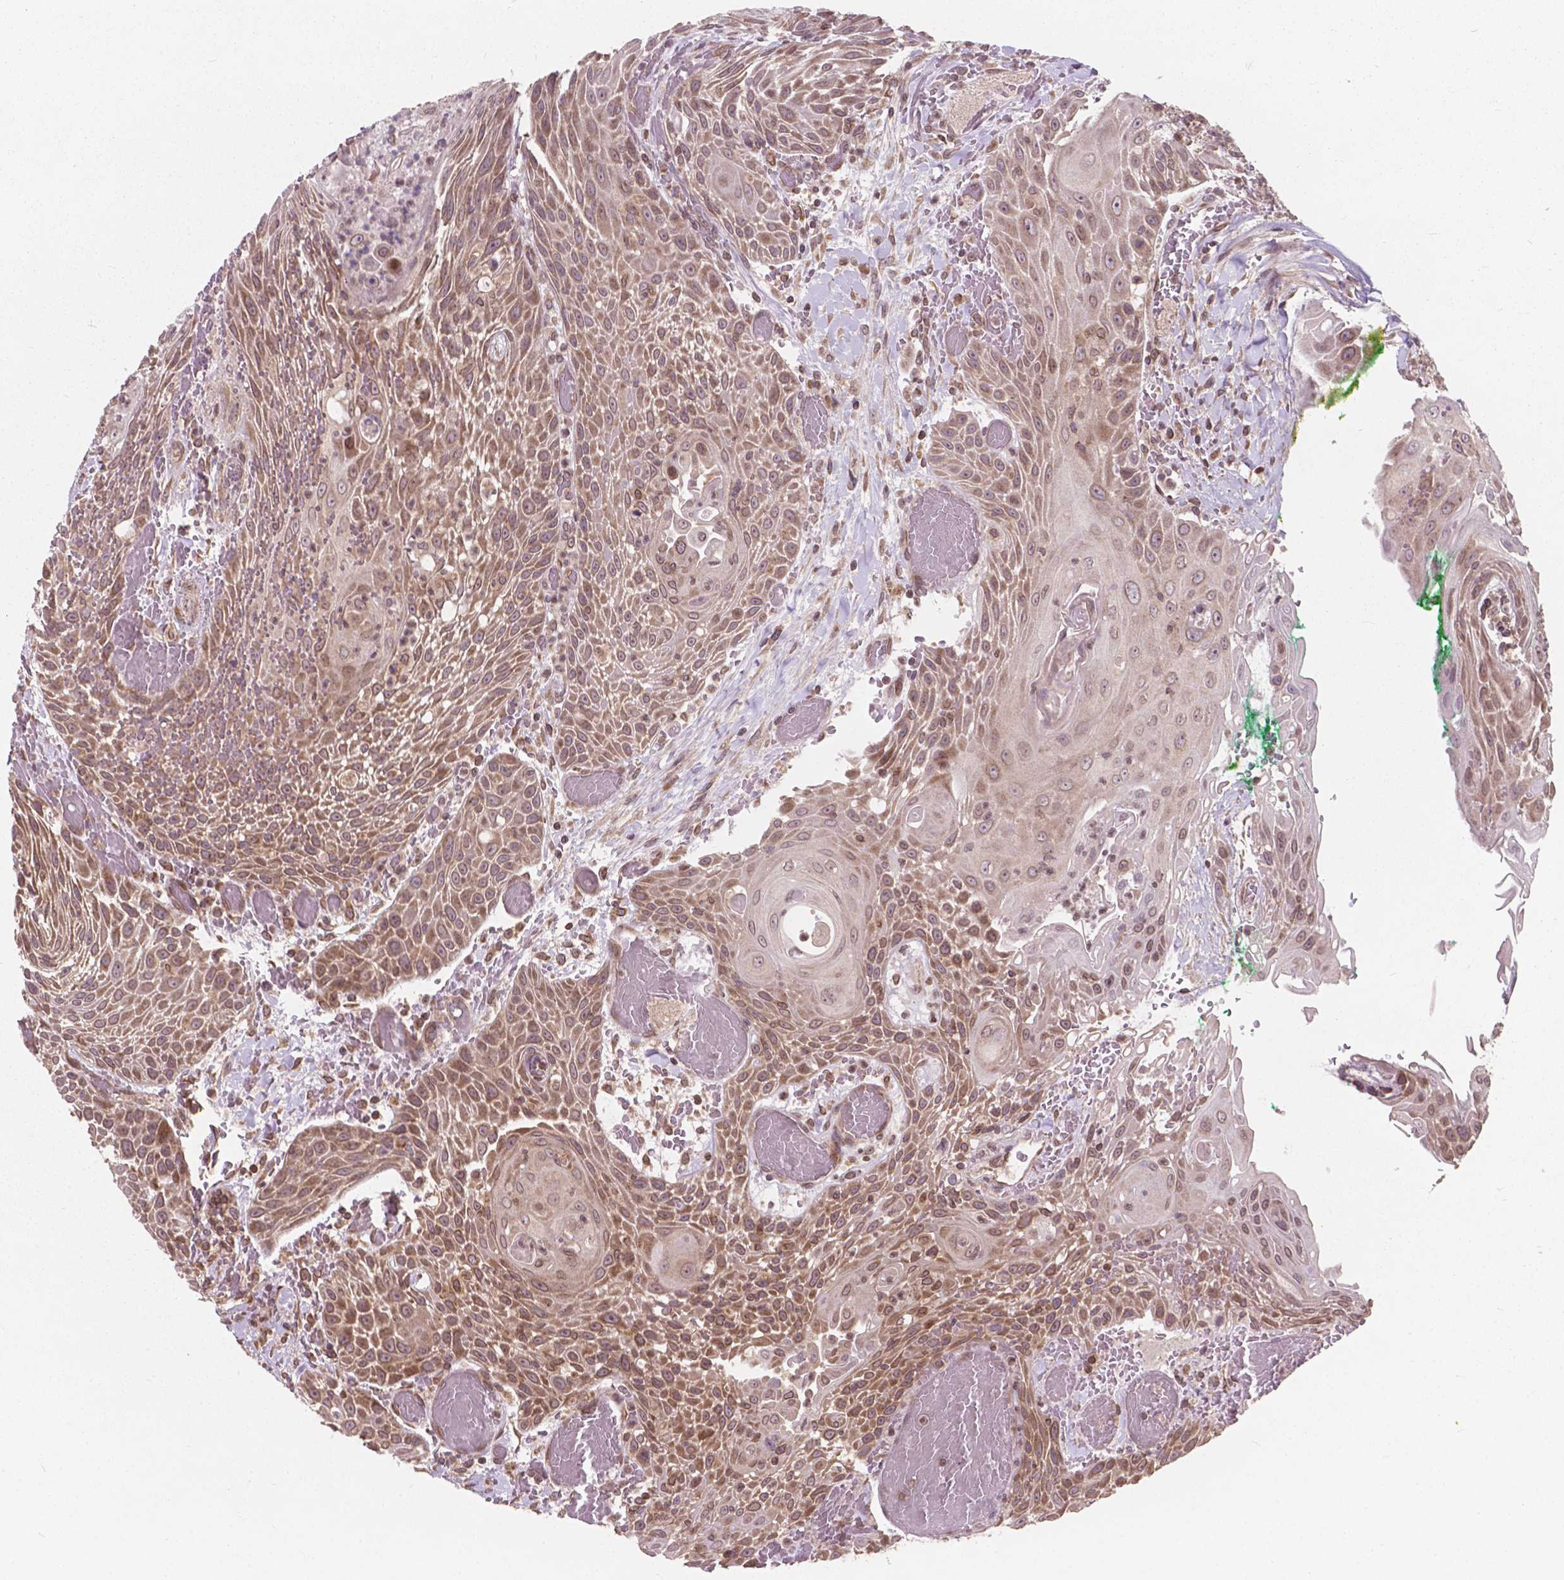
{"staining": {"intensity": "moderate", "quantity": "25%-75%", "location": "cytoplasmic/membranous"}, "tissue": "head and neck cancer", "cell_type": "Tumor cells", "image_type": "cancer", "snomed": [{"axis": "morphology", "description": "Squamous cell carcinoma, NOS"}, {"axis": "topography", "description": "Head-Neck"}], "caption": "An immunohistochemistry (IHC) photomicrograph of tumor tissue is shown. Protein staining in brown shows moderate cytoplasmic/membranous positivity in squamous cell carcinoma (head and neck) within tumor cells. (IHC, brightfield microscopy, high magnification).", "gene": "MRPL33", "patient": {"sex": "male", "age": 69}}